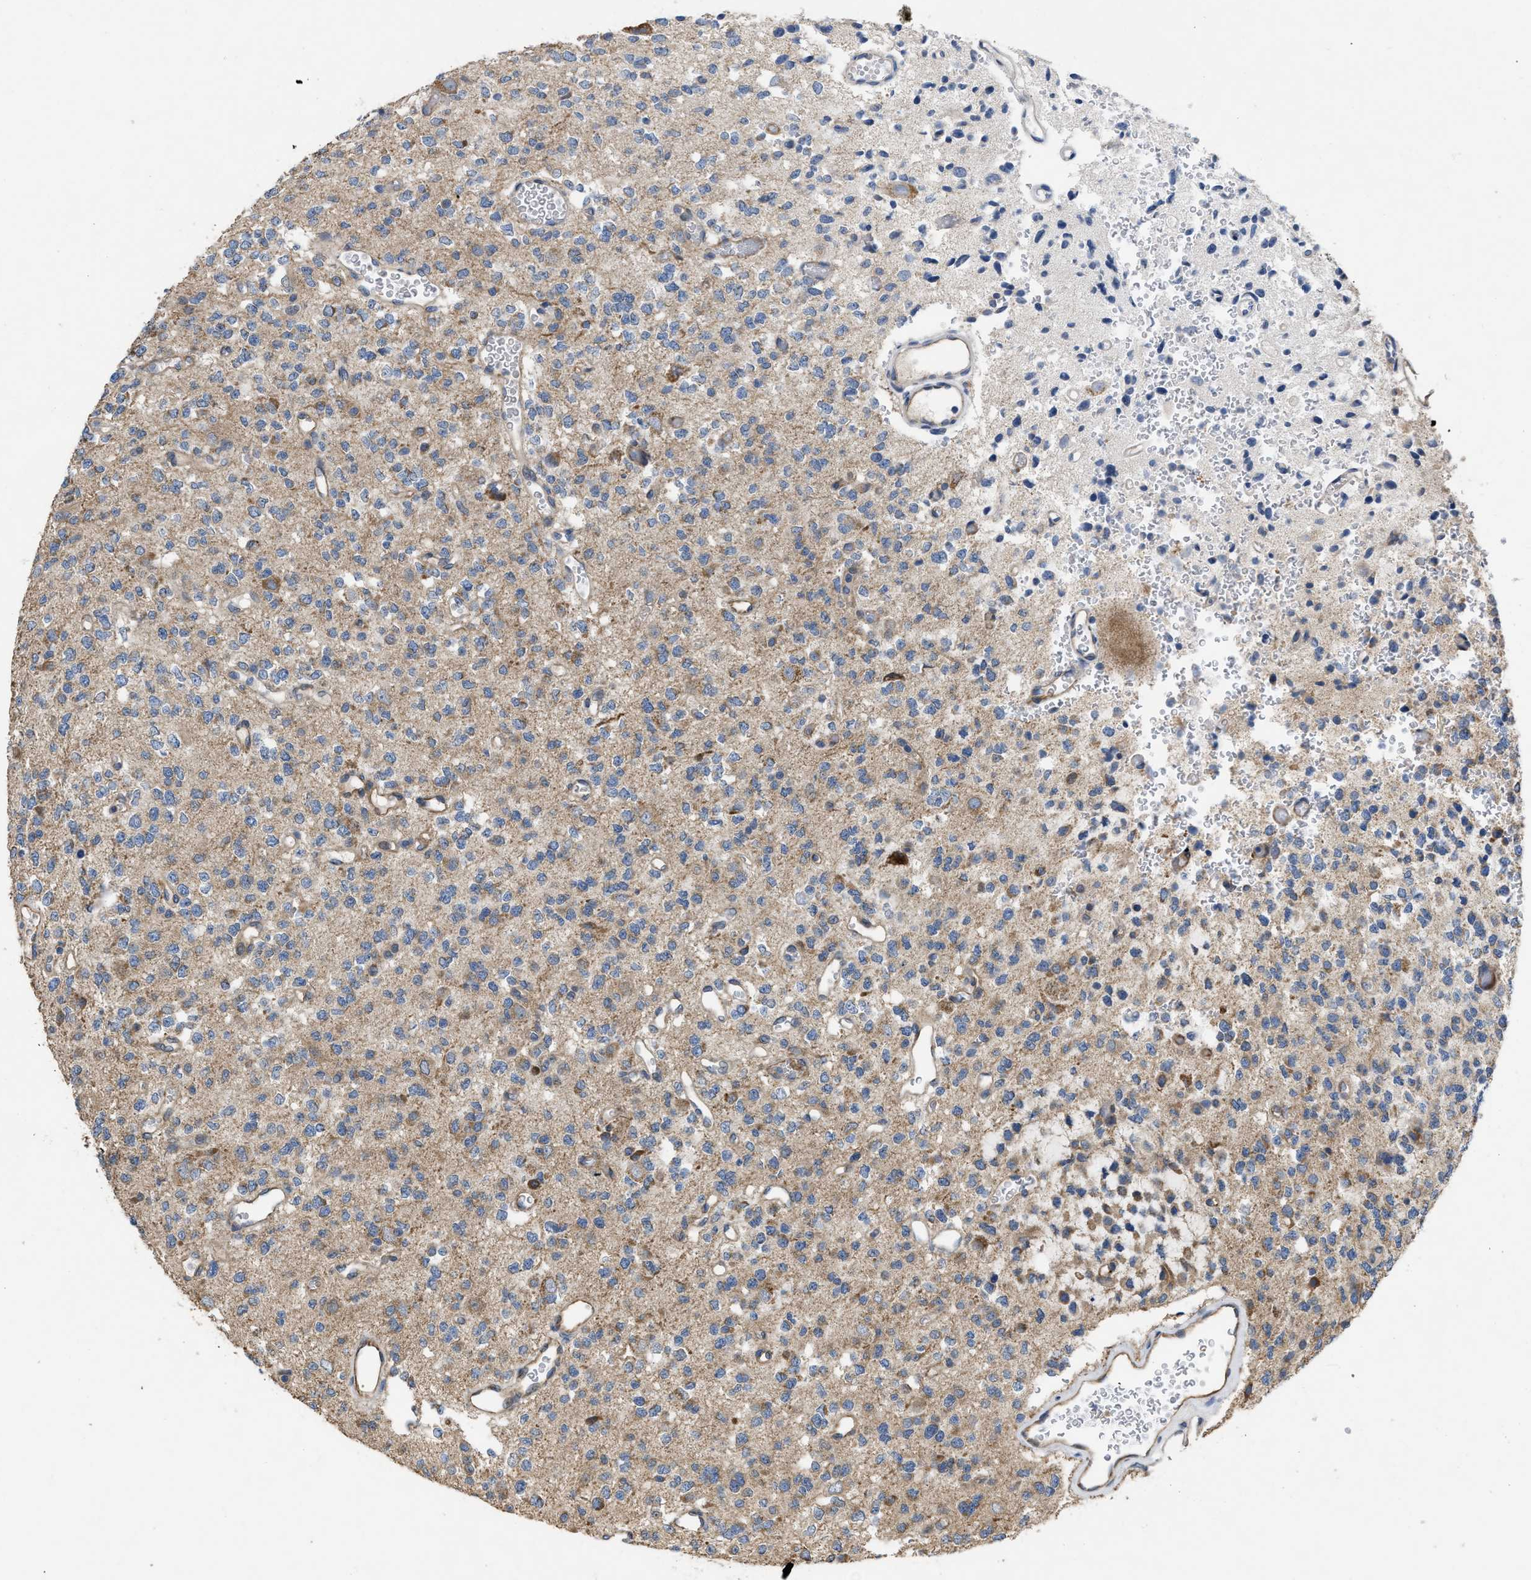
{"staining": {"intensity": "weak", "quantity": ">75%", "location": "cytoplasmic/membranous"}, "tissue": "glioma", "cell_type": "Tumor cells", "image_type": "cancer", "snomed": [{"axis": "morphology", "description": "Glioma, malignant, Low grade"}, {"axis": "topography", "description": "Brain"}], "caption": "Malignant low-grade glioma was stained to show a protein in brown. There is low levels of weak cytoplasmic/membranous expression in about >75% of tumor cells.", "gene": "SLC4A11", "patient": {"sex": "male", "age": 38}}